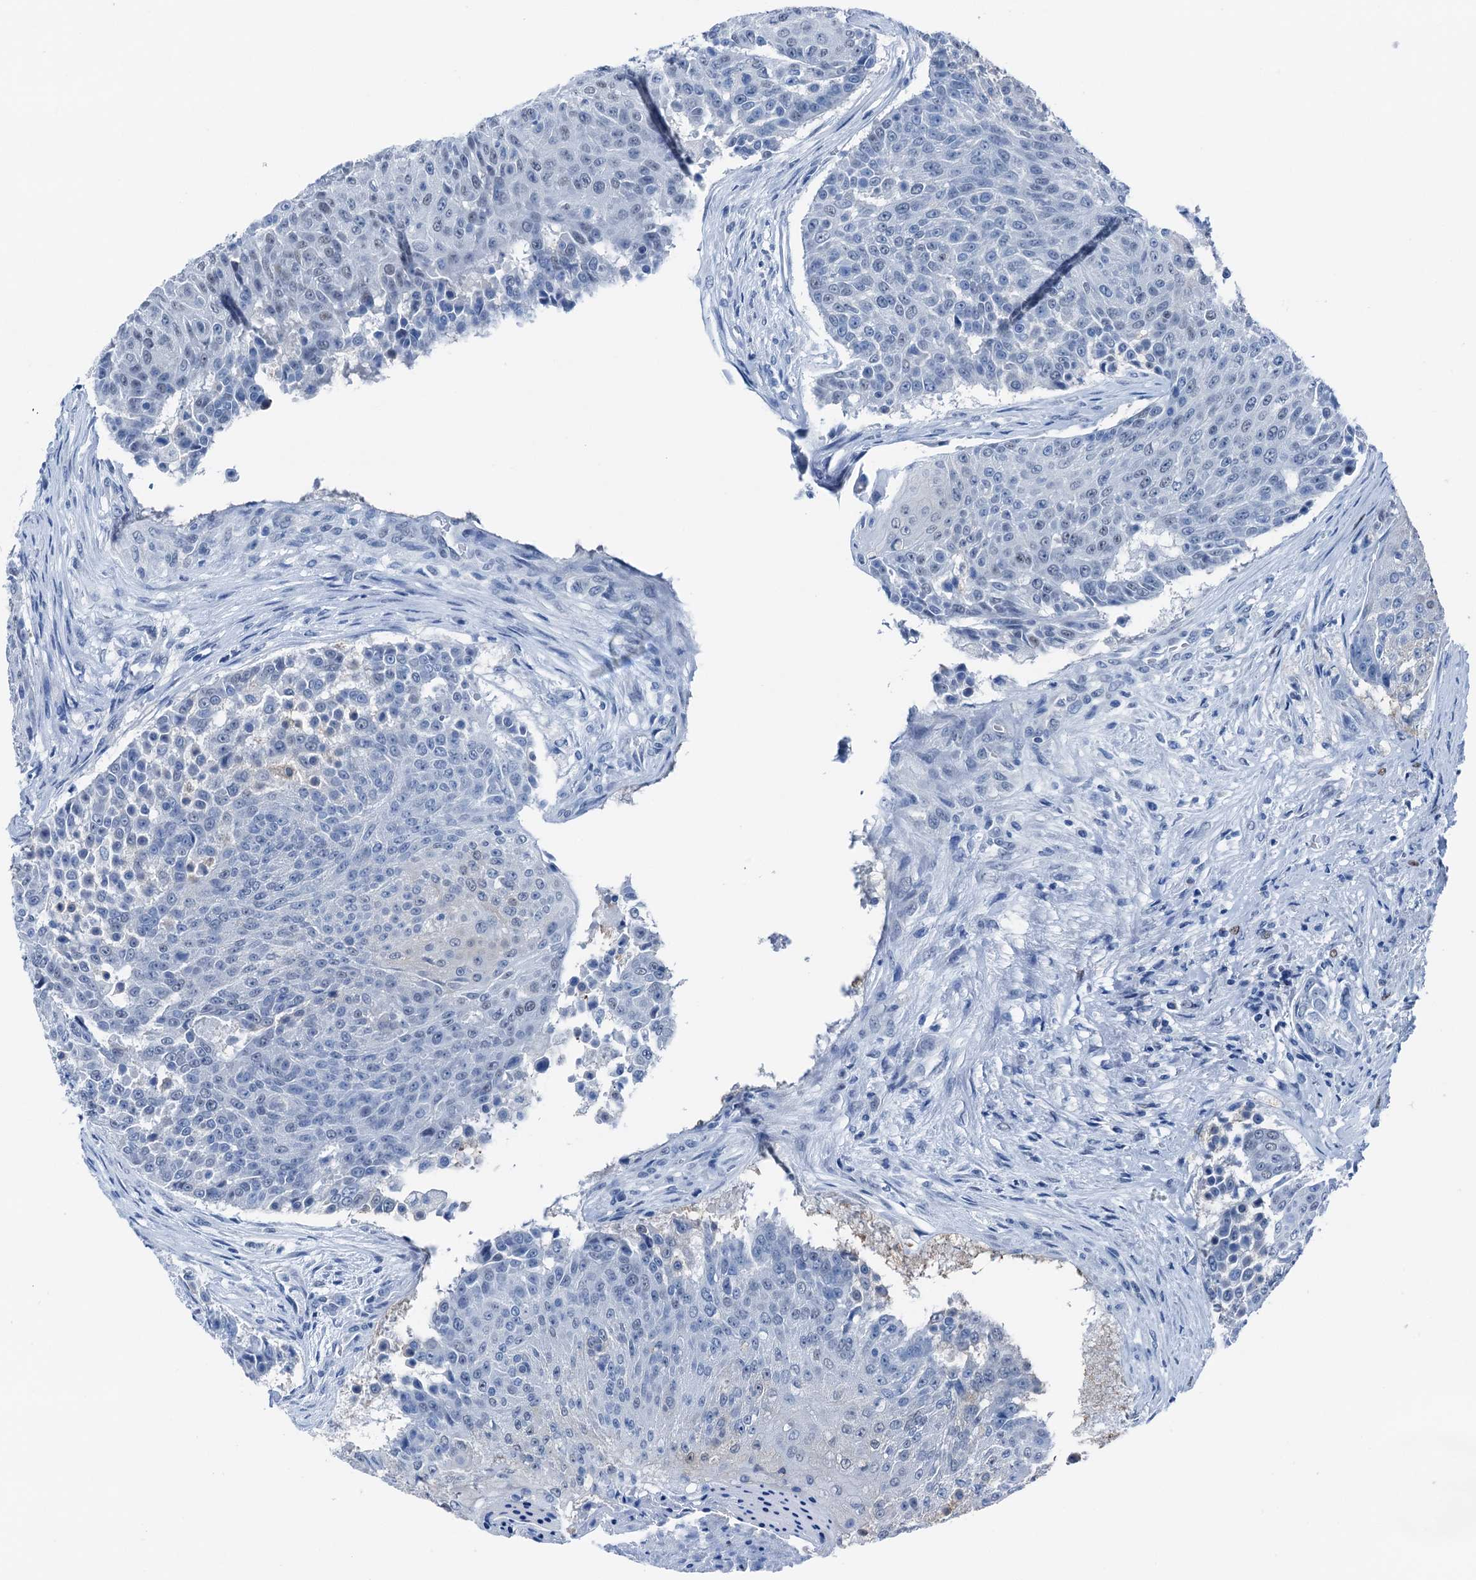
{"staining": {"intensity": "negative", "quantity": "none", "location": "none"}, "tissue": "urothelial cancer", "cell_type": "Tumor cells", "image_type": "cancer", "snomed": [{"axis": "morphology", "description": "Urothelial carcinoma, High grade"}, {"axis": "topography", "description": "Urinary bladder"}], "caption": "Human high-grade urothelial carcinoma stained for a protein using immunohistochemistry (IHC) exhibits no expression in tumor cells.", "gene": "CBLN3", "patient": {"sex": "female", "age": 63}}